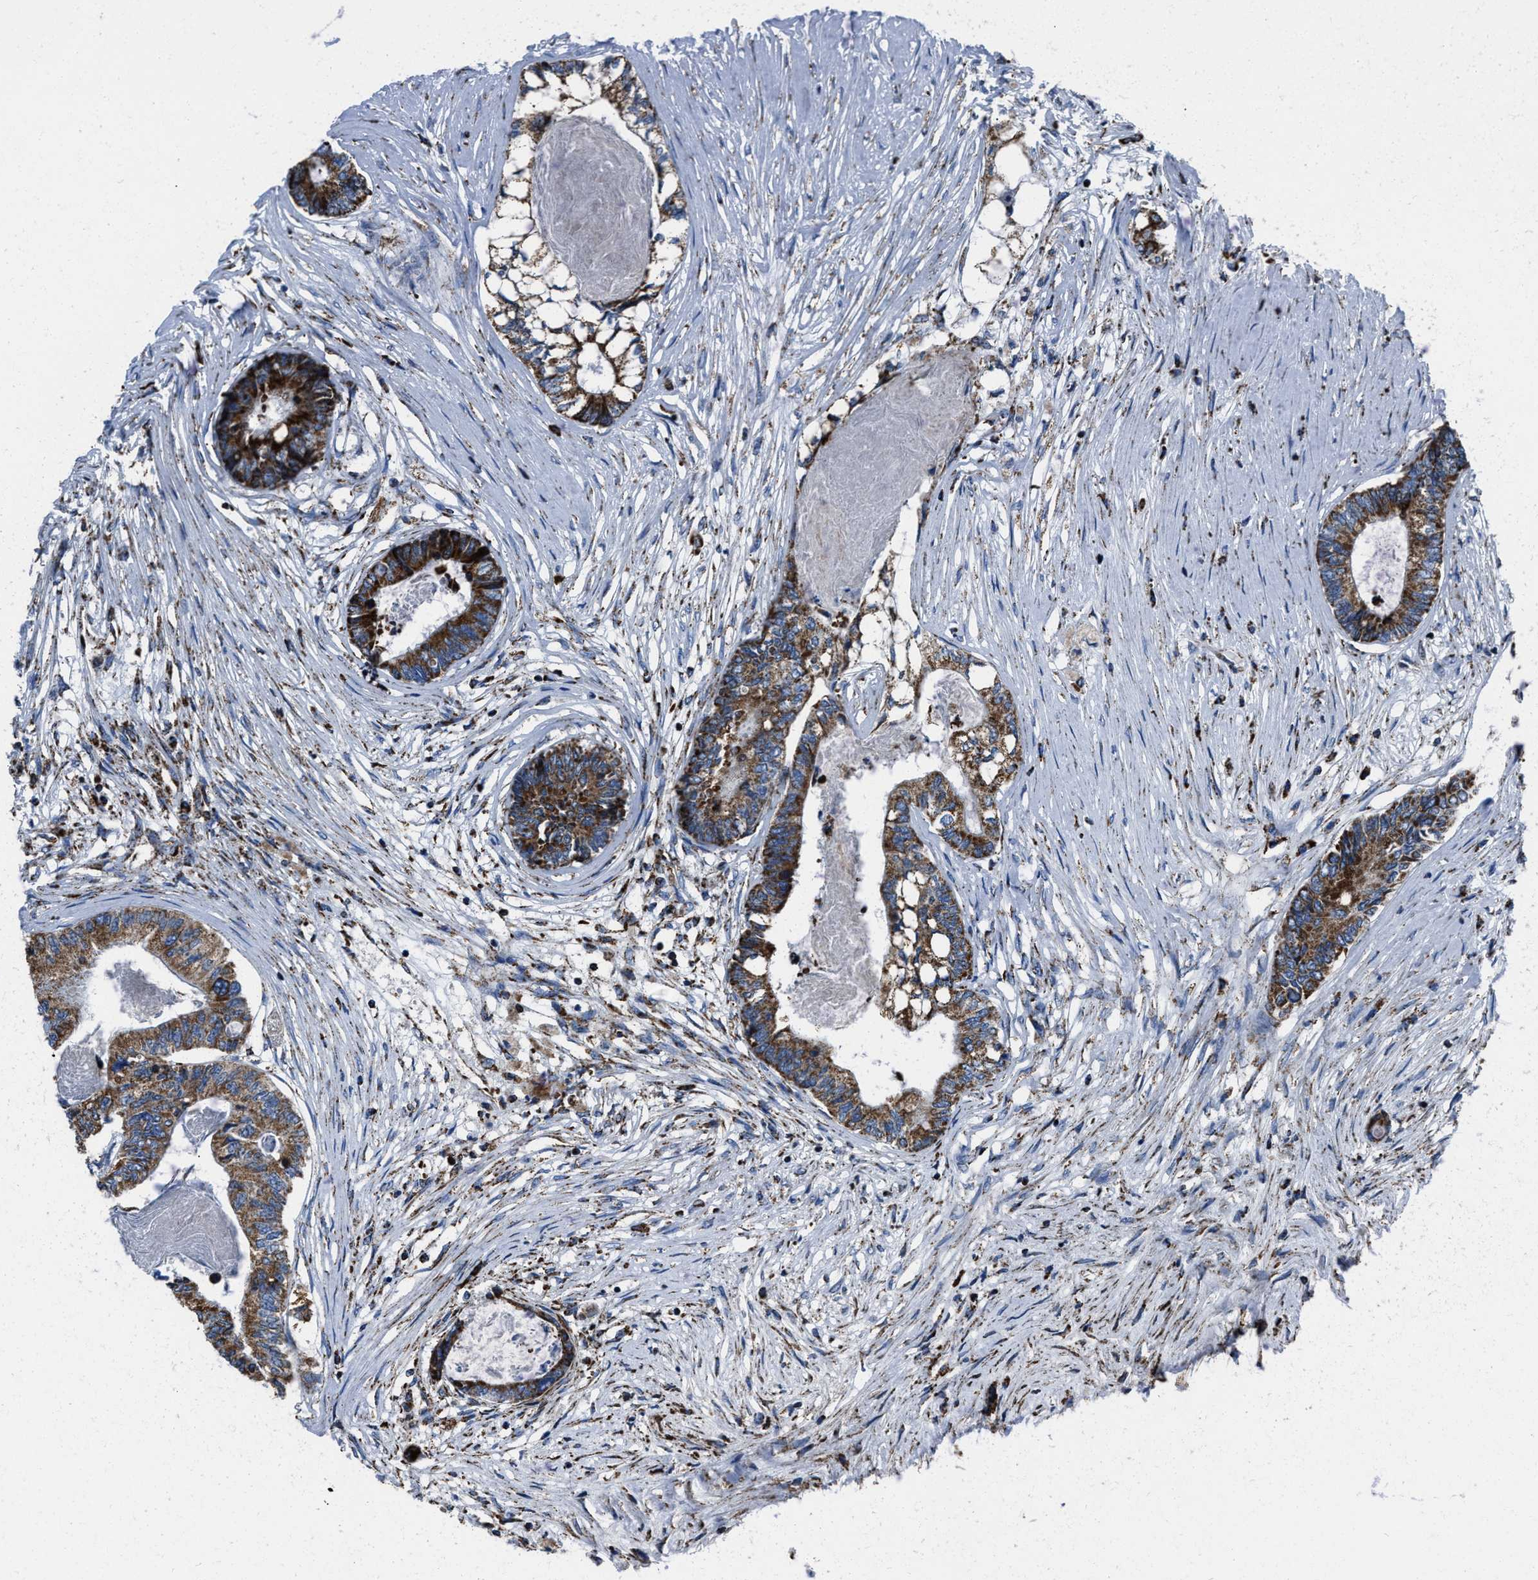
{"staining": {"intensity": "moderate", "quantity": ">75%", "location": "cytoplasmic/membranous"}, "tissue": "colorectal cancer", "cell_type": "Tumor cells", "image_type": "cancer", "snomed": [{"axis": "morphology", "description": "Adenocarcinoma, NOS"}, {"axis": "topography", "description": "Rectum"}], "caption": "This is a histology image of IHC staining of colorectal cancer, which shows moderate expression in the cytoplasmic/membranous of tumor cells.", "gene": "NSD3", "patient": {"sex": "male", "age": 63}}